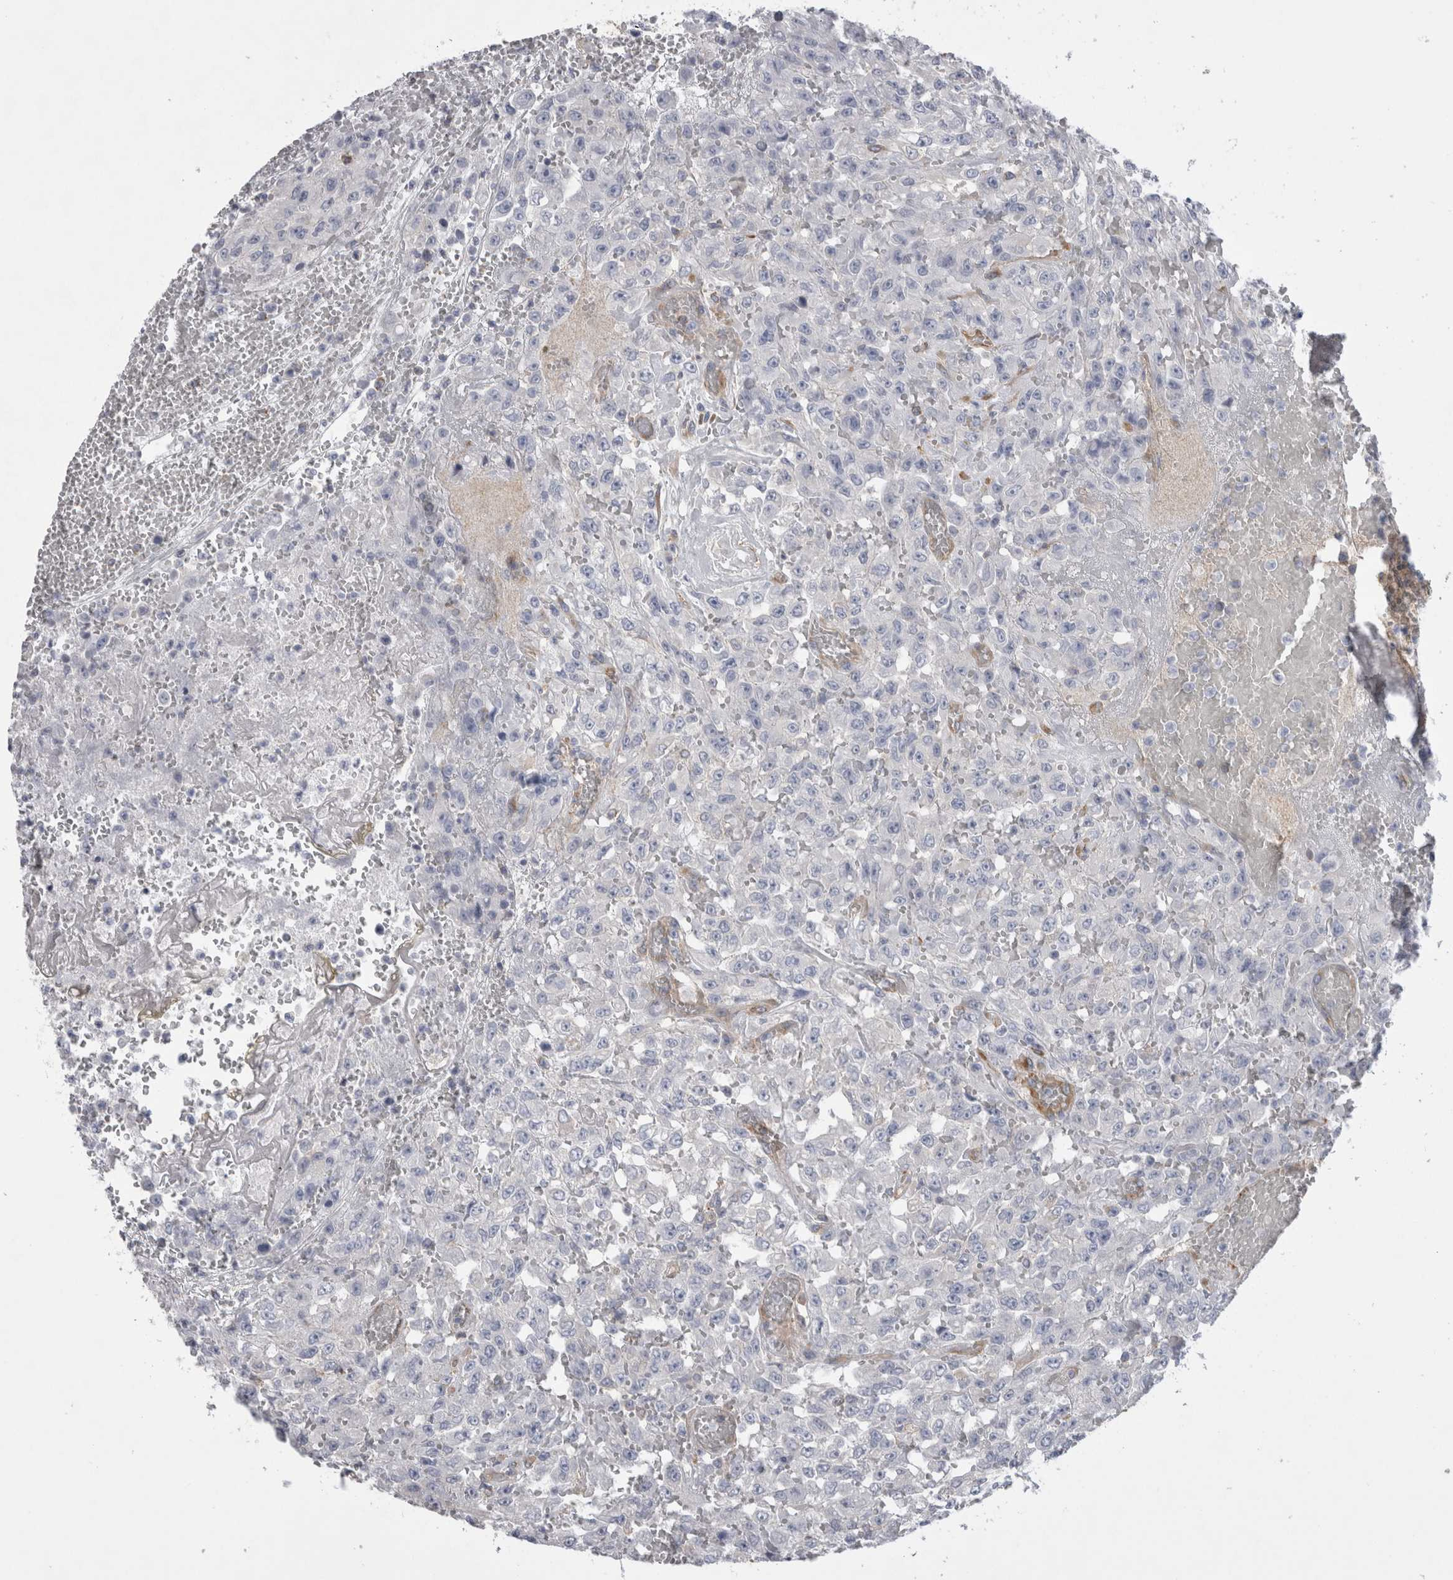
{"staining": {"intensity": "negative", "quantity": "none", "location": "none"}, "tissue": "urothelial cancer", "cell_type": "Tumor cells", "image_type": "cancer", "snomed": [{"axis": "morphology", "description": "Urothelial carcinoma, High grade"}, {"axis": "topography", "description": "Urinary bladder"}], "caption": "High-grade urothelial carcinoma was stained to show a protein in brown. There is no significant staining in tumor cells.", "gene": "ATXN3", "patient": {"sex": "male", "age": 46}}